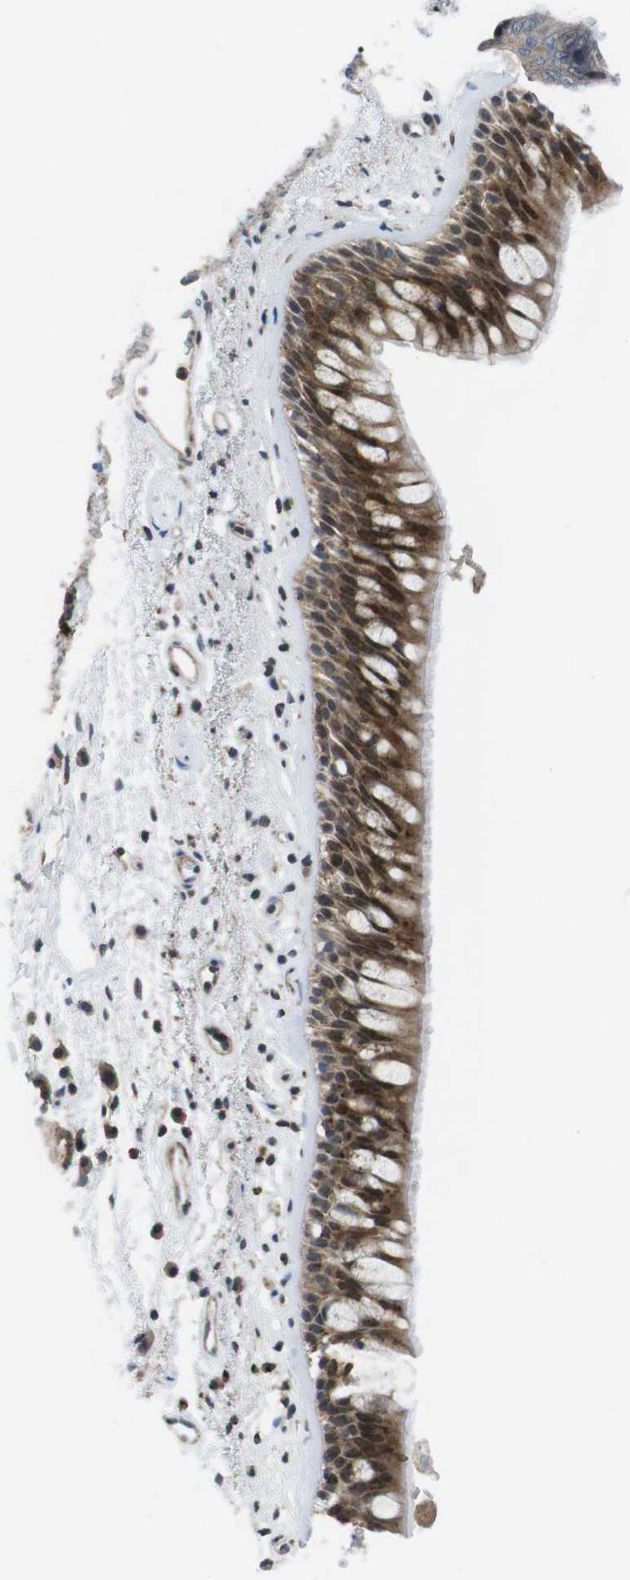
{"staining": {"intensity": "moderate", "quantity": ">75%", "location": "cytoplasmic/membranous,nuclear"}, "tissue": "bronchus", "cell_type": "Respiratory epithelial cells", "image_type": "normal", "snomed": [{"axis": "morphology", "description": "Normal tissue, NOS"}, {"axis": "morphology", "description": "Adenocarcinoma, NOS"}, {"axis": "topography", "description": "Bronchus"}, {"axis": "topography", "description": "Lung"}], "caption": "Immunohistochemistry (DAB) staining of normal bronchus shows moderate cytoplasmic/membranous,nuclear protein staining in about >75% of respiratory epithelial cells.", "gene": "CUL7", "patient": {"sex": "female", "age": 54}}